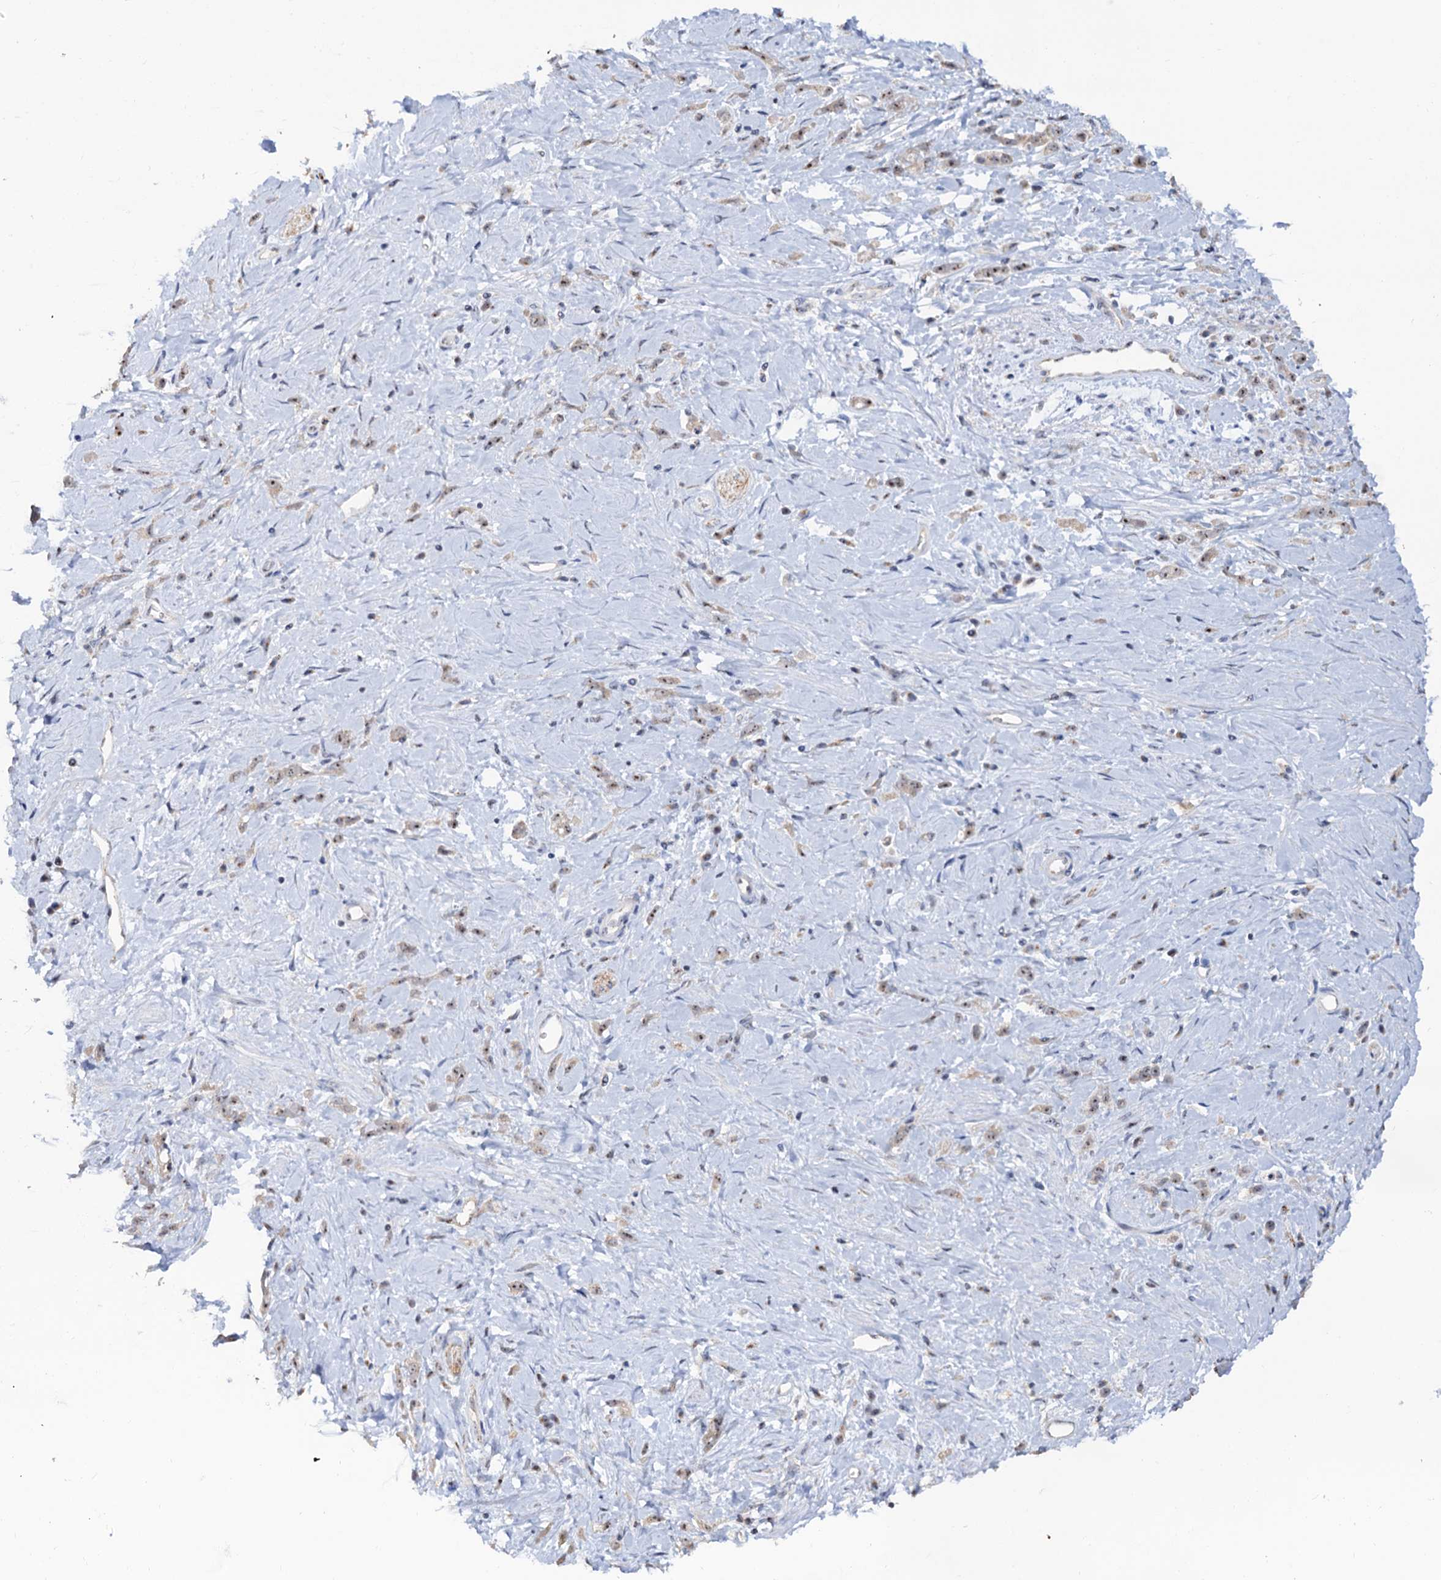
{"staining": {"intensity": "weak", "quantity": ">75%", "location": "cytoplasmic/membranous,nuclear"}, "tissue": "stomach cancer", "cell_type": "Tumor cells", "image_type": "cancer", "snomed": [{"axis": "morphology", "description": "Adenocarcinoma, NOS"}, {"axis": "topography", "description": "Stomach"}], "caption": "Stomach cancer (adenocarcinoma) stained with DAB (3,3'-diaminobenzidine) immunohistochemistry reveals low levels of weak cytoplasmic/membranous and nuclear expression in approximately >75% of tumor cells.", "gene": "C2CD3", "patient": {"sex": "female", "age": 60}}